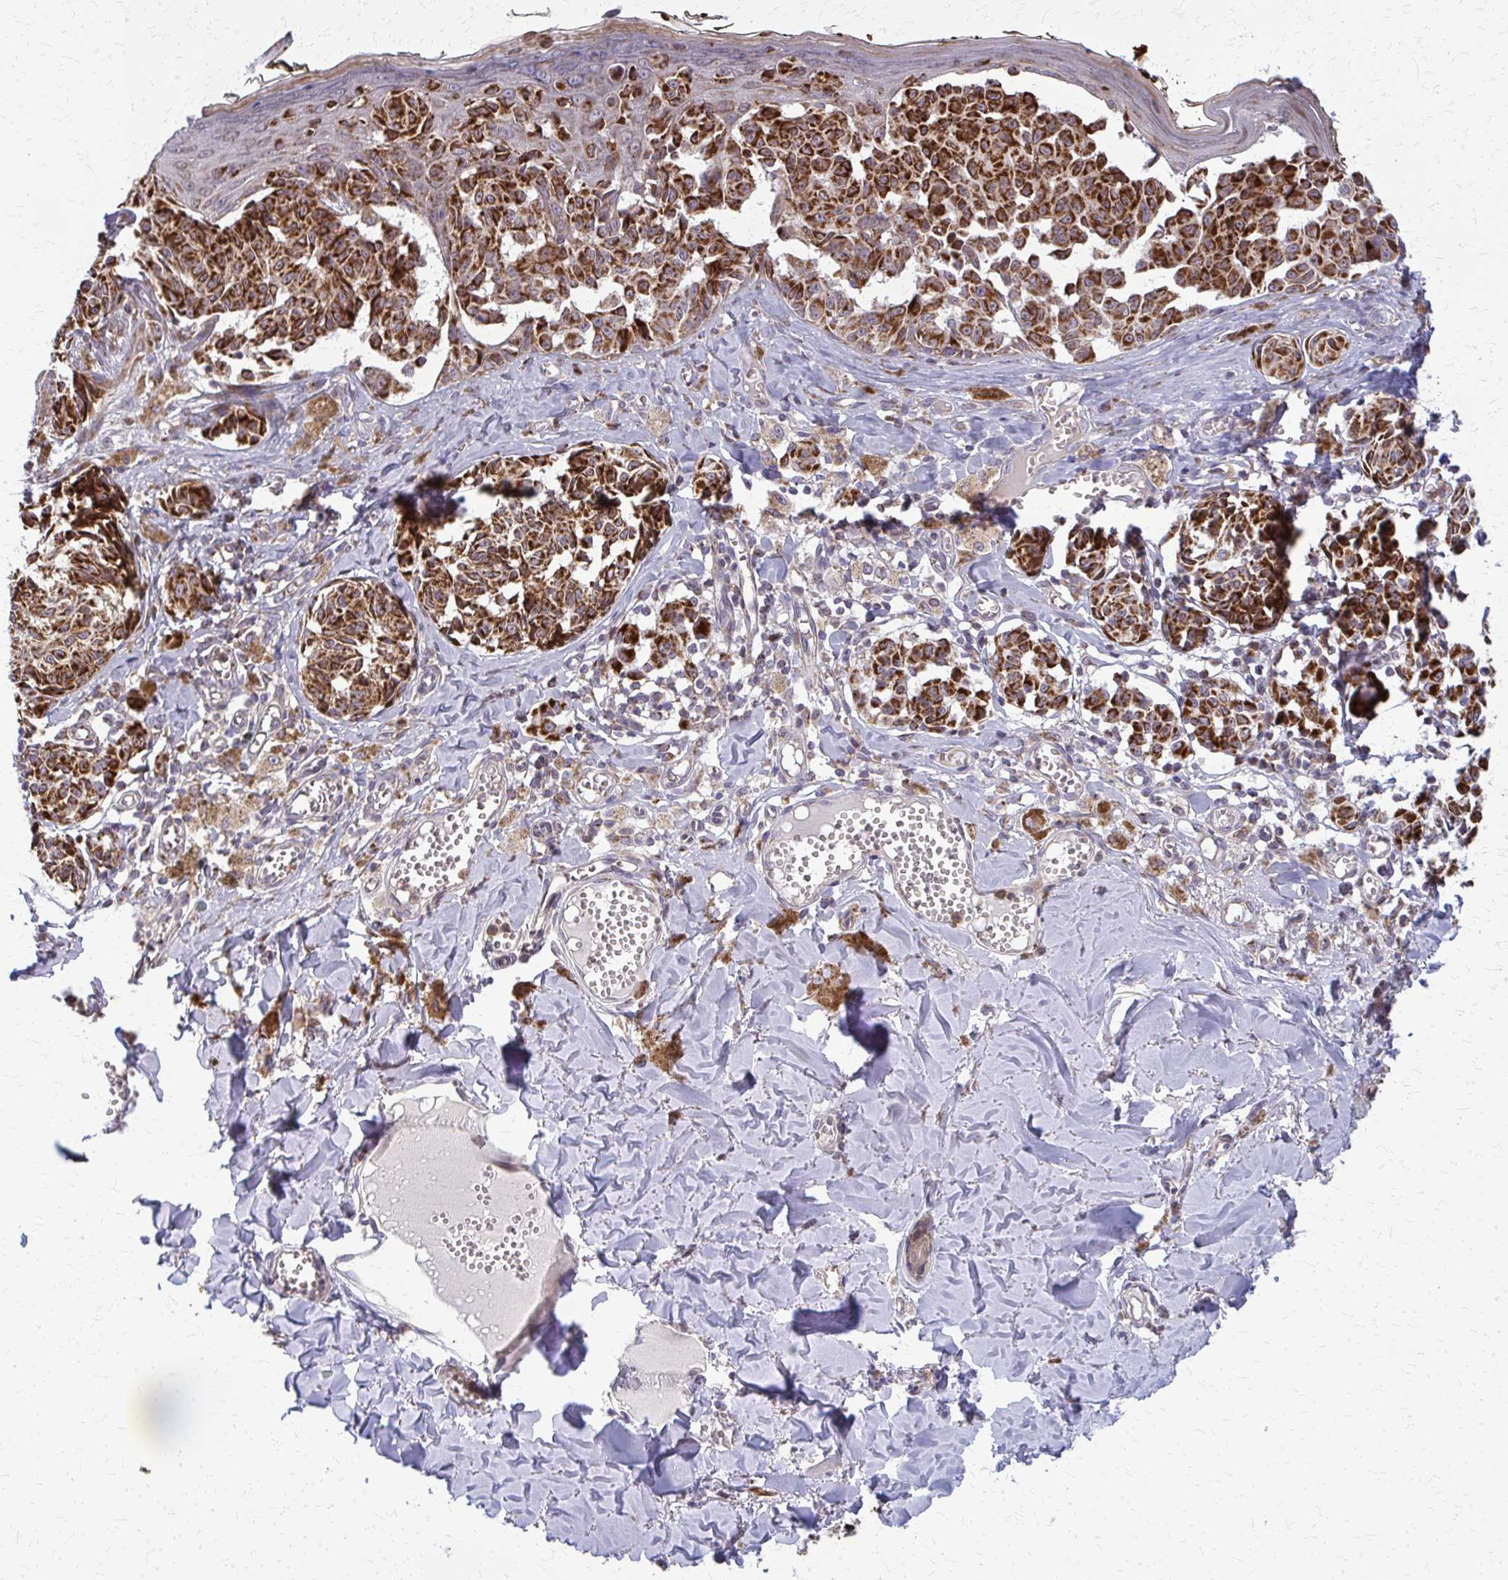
{"staining": {"intensity": "strong", "quantity": ">75%", "location": "cytoplasmic/membranous"}, "tissue": "melanoma", "cell_type": "Tumor cells", "image_type": "cancer", "snomed": [{"axis": "morphology", "description": "Malignant melanoma, NOS"}, {"axis": "topography", "description": "Skin"}], "caption": "Protein expression analysis of human malignant melanoma reveals strong cytoplasmic/membranous positivity in approximately >75% of tumor cells.", "gene": "MCCC1", "patient": {"sex": "female", "age": 43}}